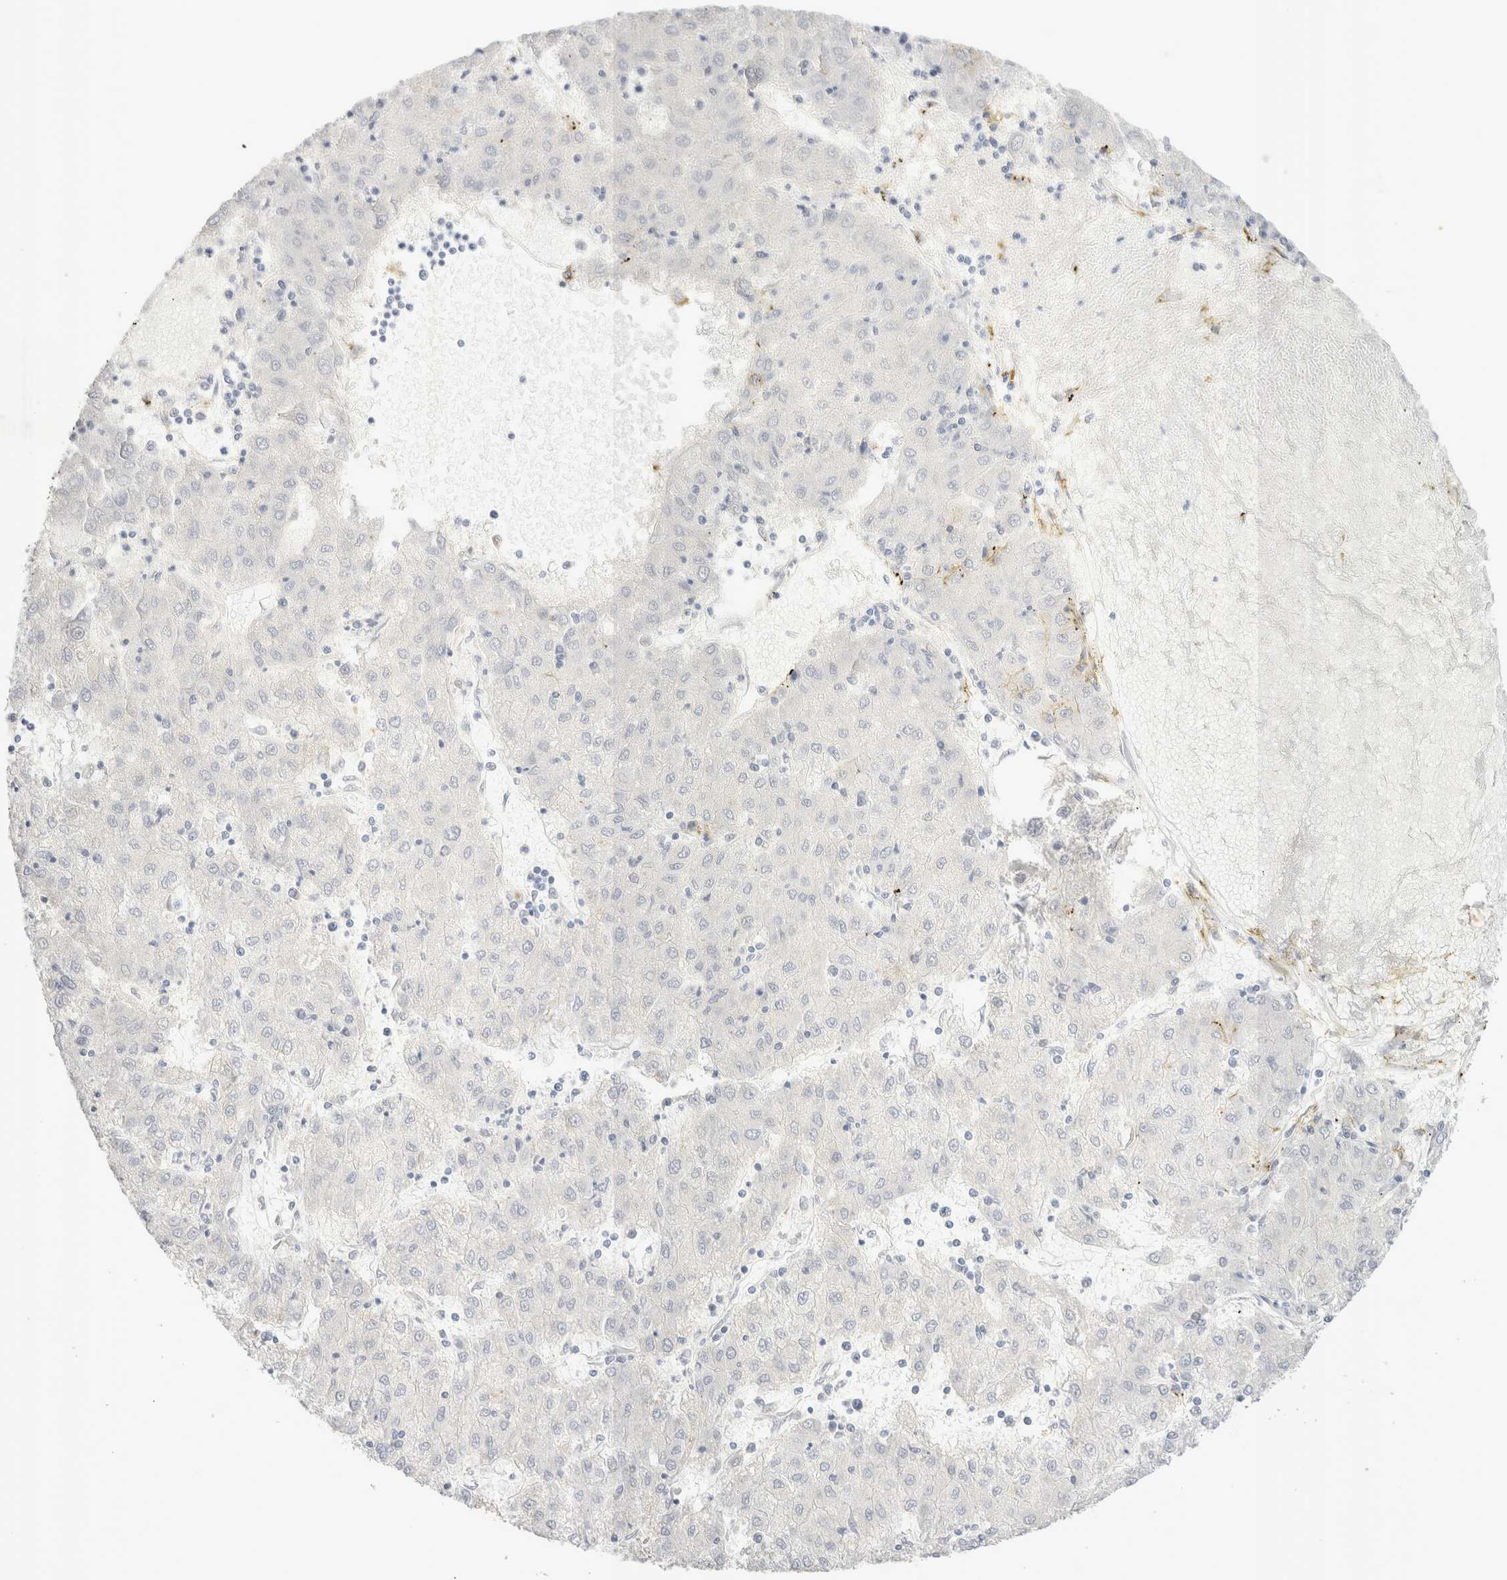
{"staining": {"intensity": "negative", "quantity": "none", "location": "none"}, "tissue": "liver cancer", "cell_type": "Tumor cells", "image_type": "cancer", "snomed": [{"axis": "morphology", "description": "Carcinoma, Hepatocellular, NOS"}, {"axis": "topography", "description": "Liver"}], "caption": "This is an immunohistochemistry image of human hepatocellular carcinoma (liver). There is no staining in tumor cells.", "gene": "EPCAM", "patient": {"sex": "male", "age": 72}}